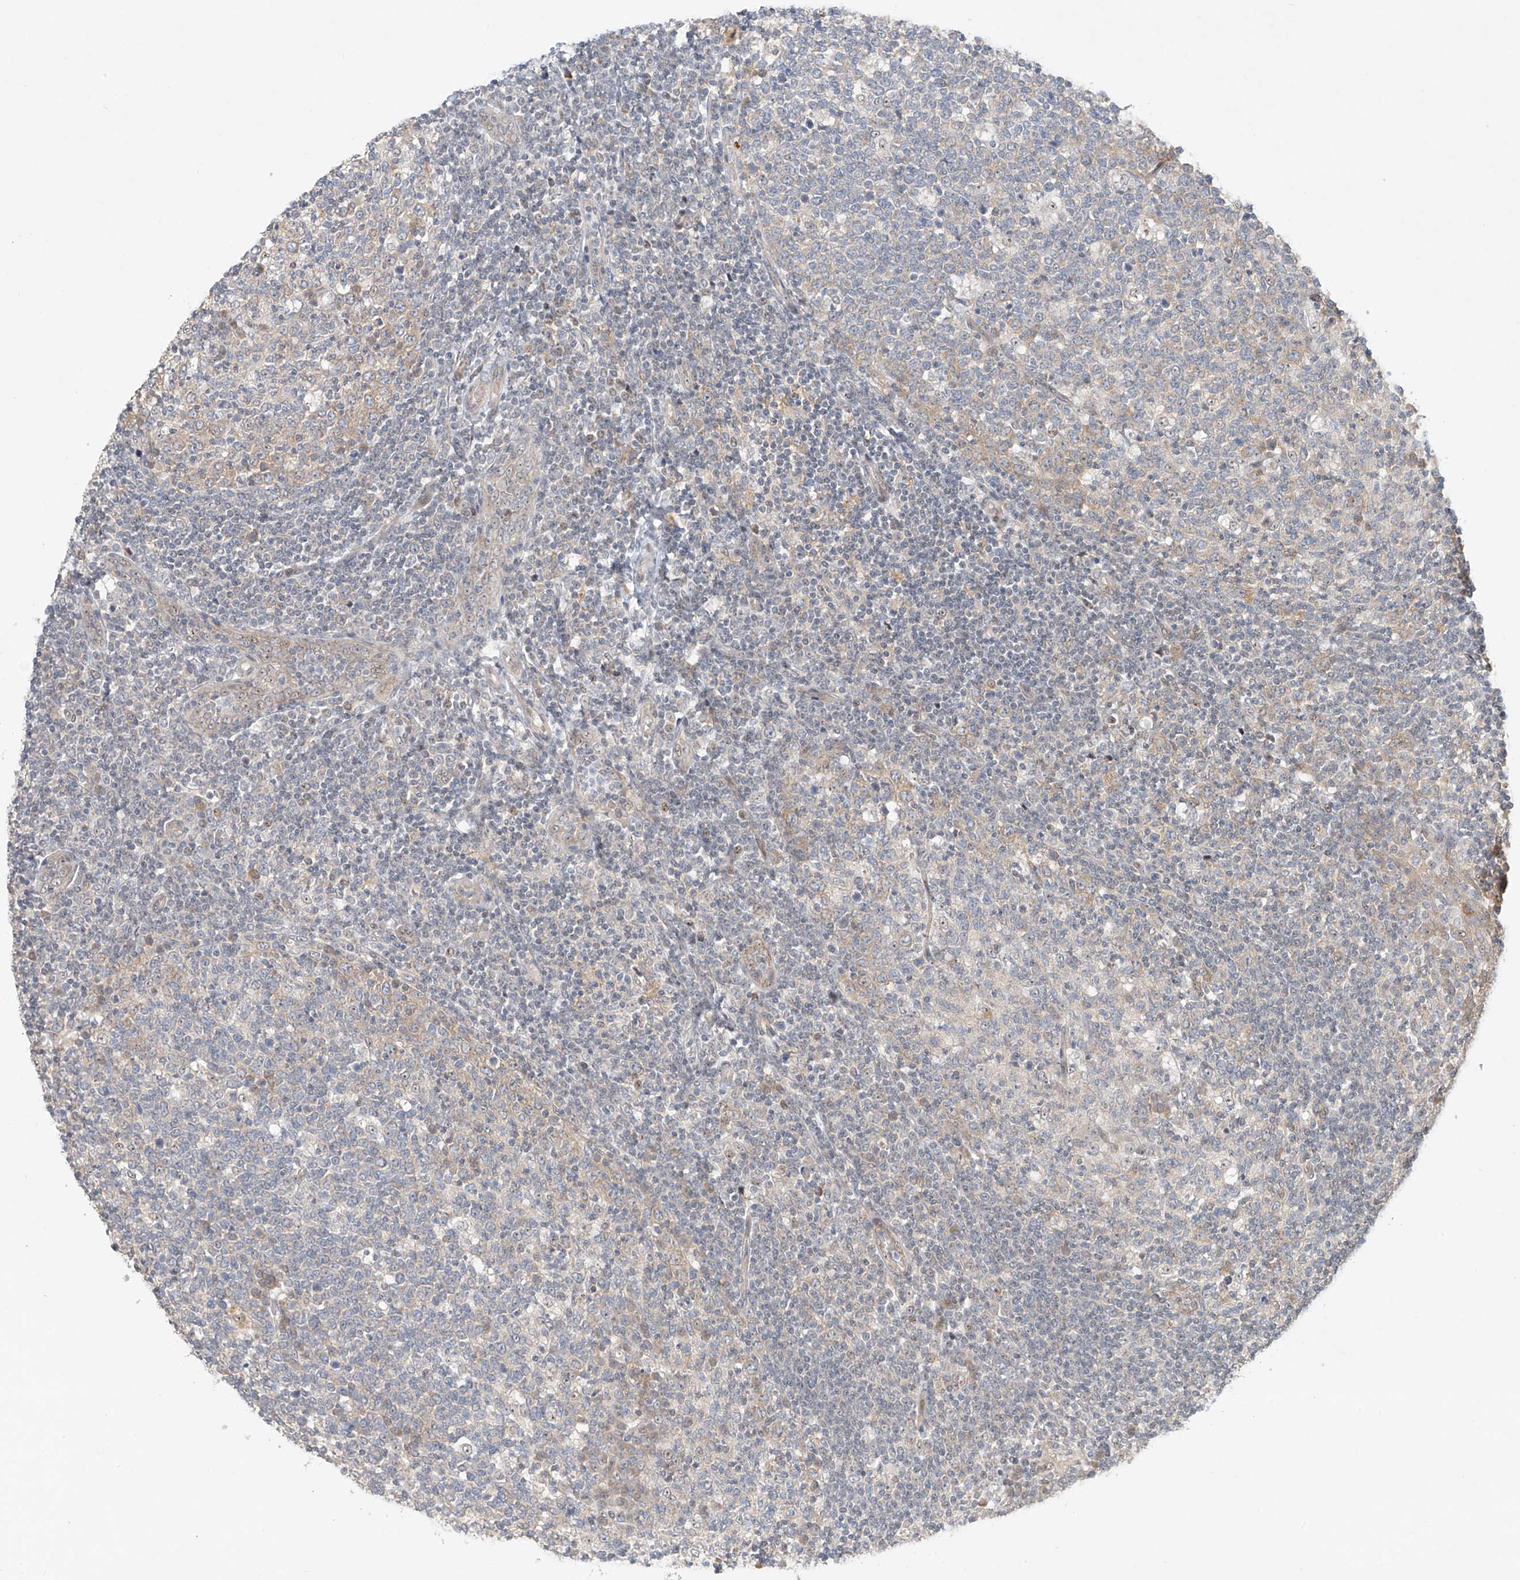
{"staining": {"intensity": "weak", "quantity": "25%-75%", "location": "cytoplasmic/membranous"}, "tissue": "tonsil", "cell_type": "Germinal center cells", "image_type": "normal", "snomed": [{"axis": "morphology", "description": "Normal tissue, NOS"}, {"axis": "topography", "description": "Tonsil"}], "caption": "Brown immunohistochemical staining in benign human tonsil reveals weak cytoplasmic/membranous positivity in approximately 25%-75% of germinal center cells.", "gene": "TASP1", "patient": {"sex": "female", "age": 19}}